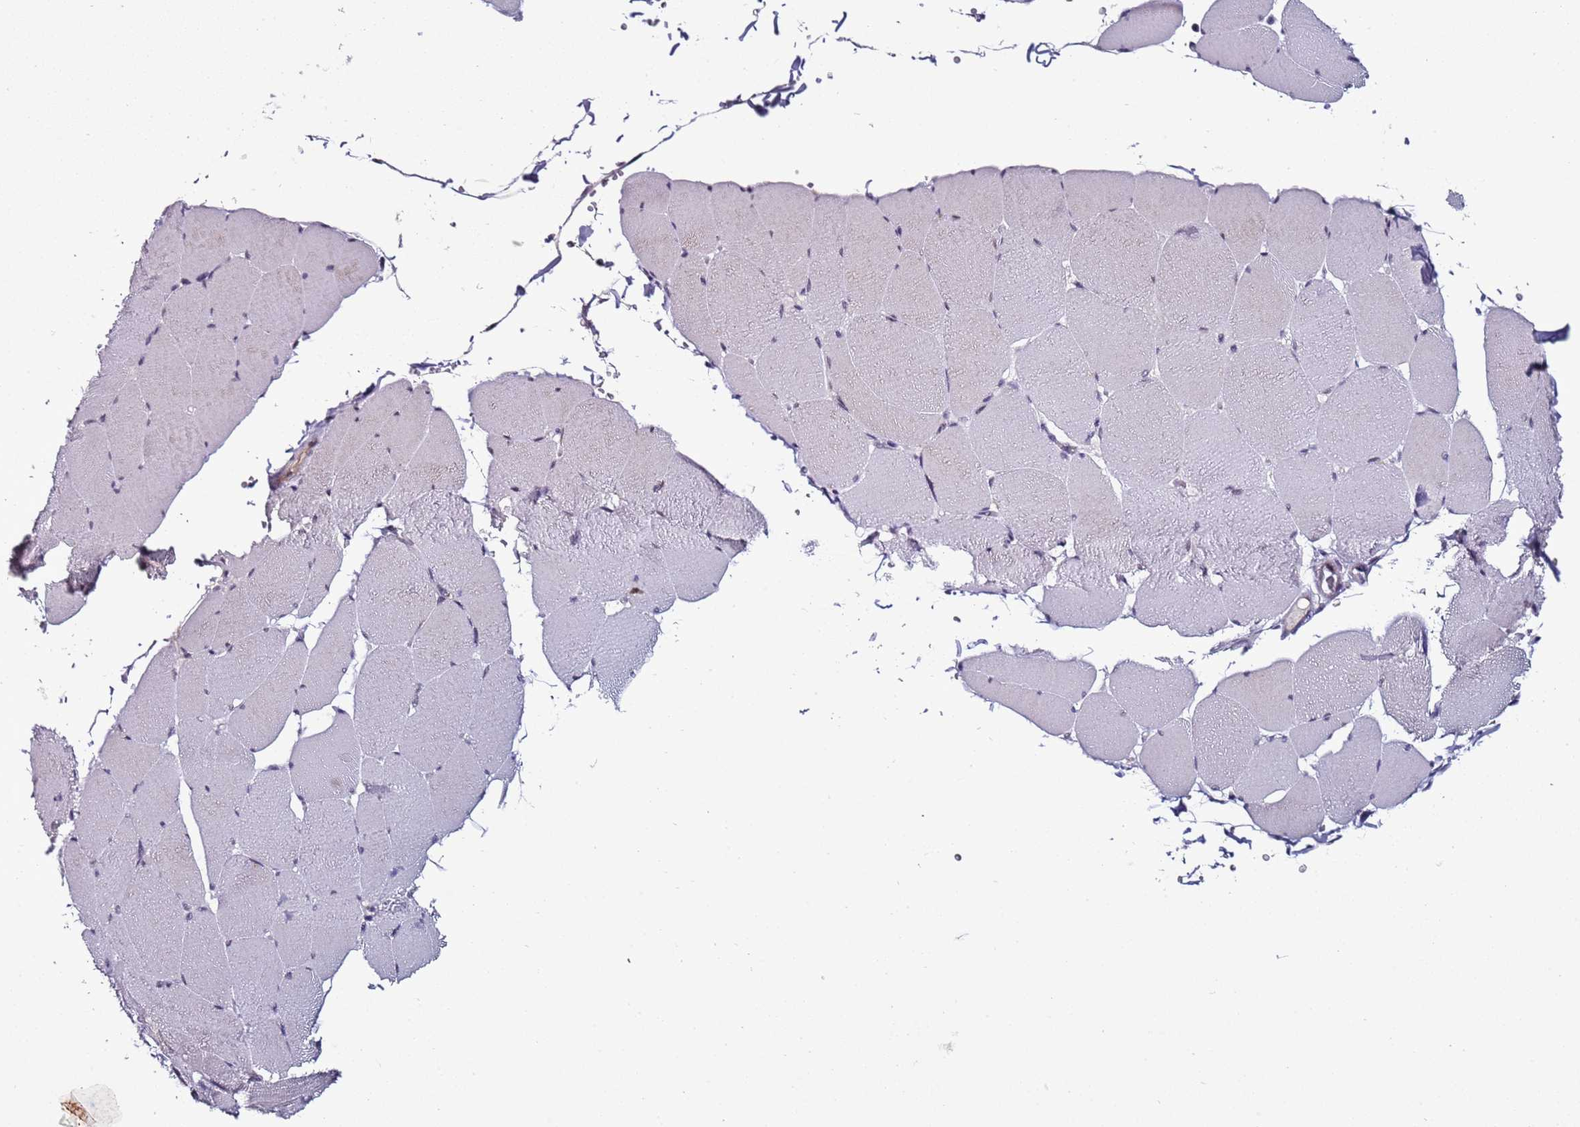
{"staining": {"intensity": "weak", "quantity": "<25%", "location": "nuclear"}, "tissue": "skeletal muscle", "cell_type": "Myocytes", "image_type": "normal", "snomed": [{"axis": "morphology", "description": "Normal tissue, NOS"}, {"axis": "topography", "description": "Skeletal muscle"}, {"axis": "topography", "description": "Head-Neck"}], "caption": "An IHC image of unremarkable skeletal muscle is shown. There is no staining in myocytes of skeletal muscle.", "gene": "PSMA7", "patient": {"sex": "male", "age": 66}}